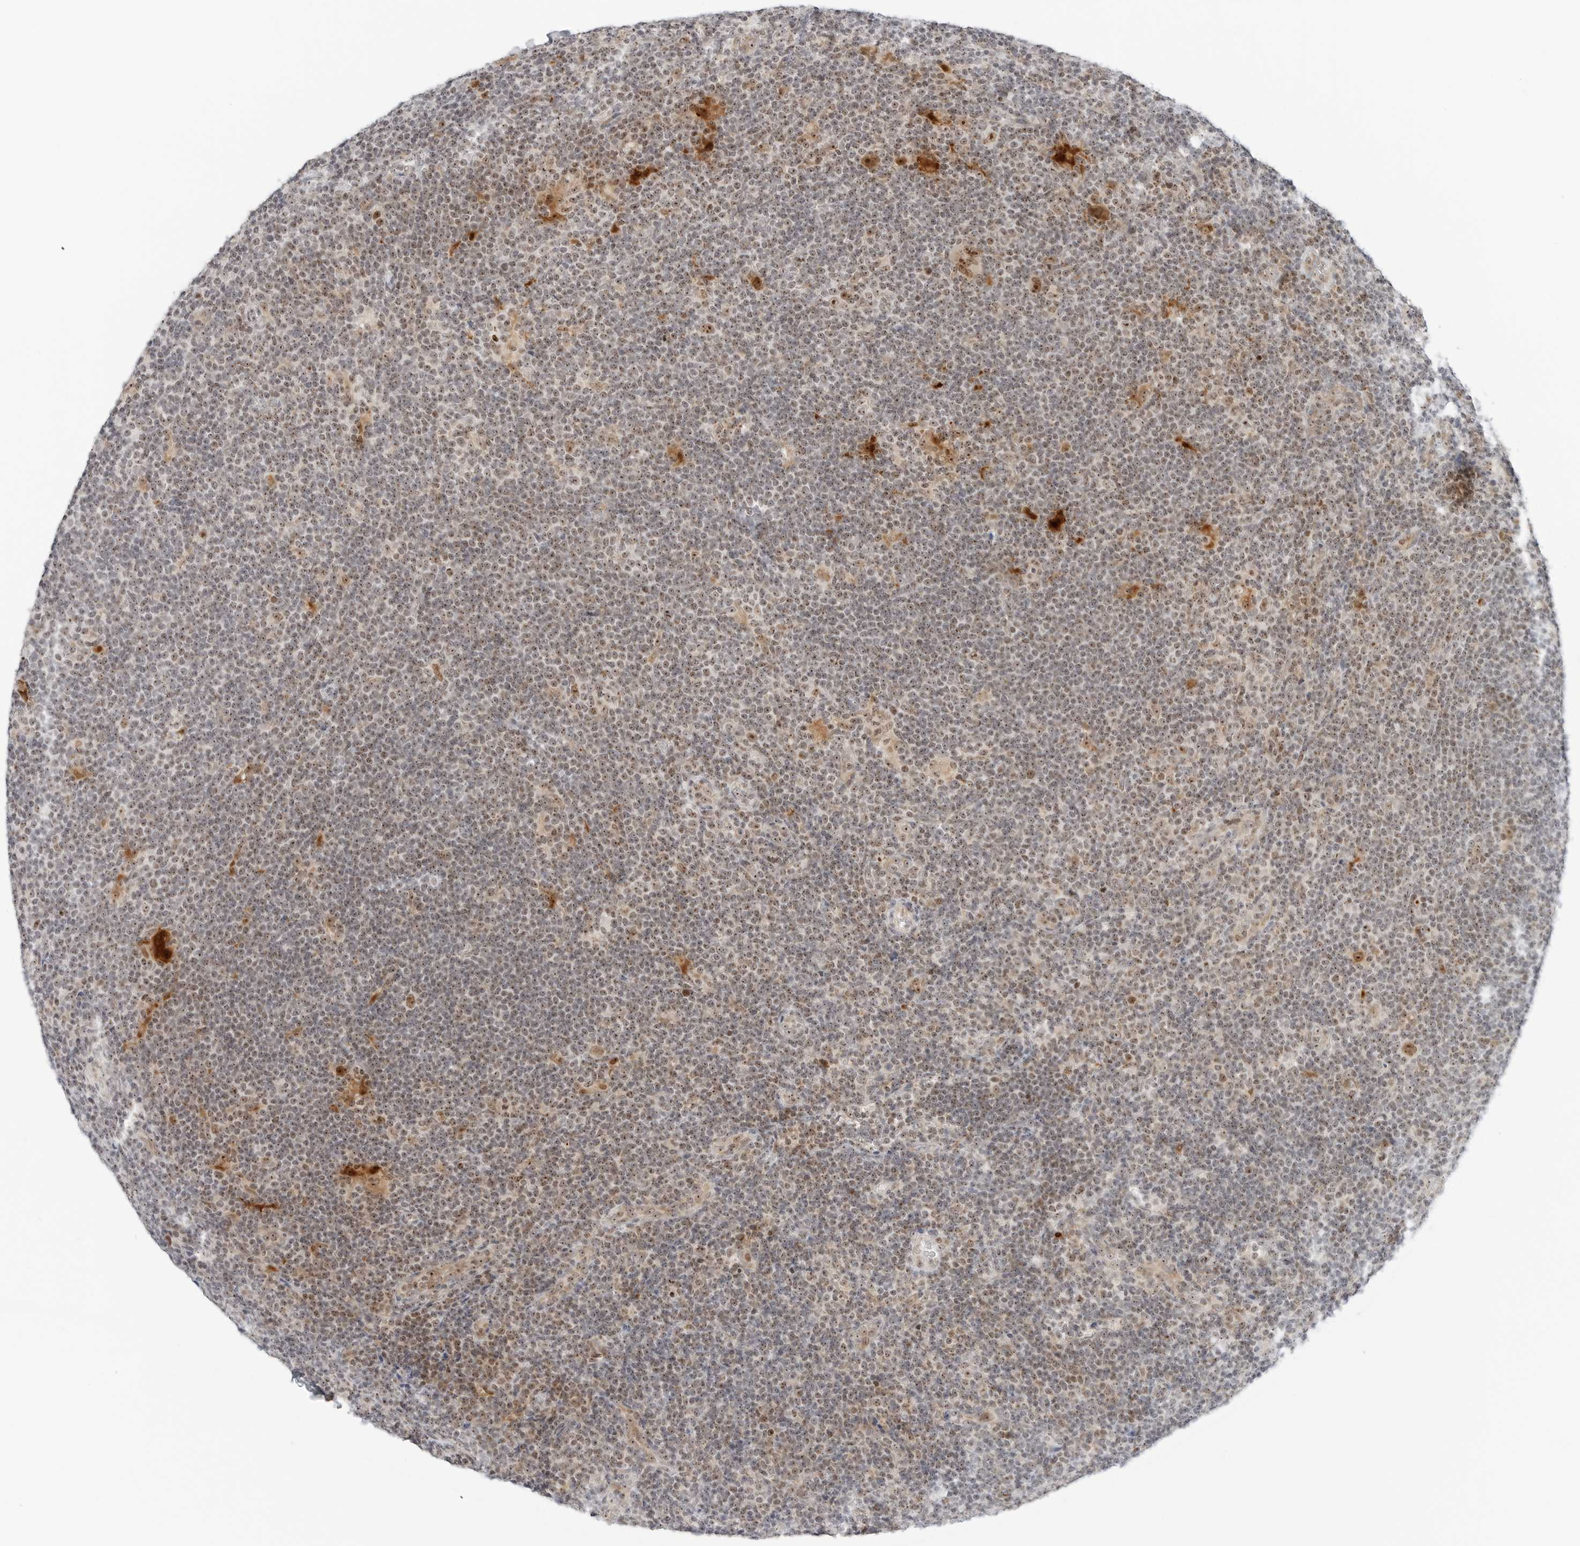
{"staining": {"intensity": "strong", "quantity": "25%-75%", "location": "cytoplasmic/membranous,nuclear"}, "tissue": "lymphoma", "cell_type": "Tumor cells", "image_type": "cancer", "snomed": [{"axis": "morphology", "description": "Hodgkin's disease, NOS"}, {"axis": "topography", "description": "Lymph node"}], "caption": "Approximately 25%-75% of tumor cells in Hodgkin's disease display strong cytoplasmic/membranous and nuclear protein expression as visualized by brown immunohistochemical staining.", "gene": "RIMKLA", "patient": {"sex": "female", "age": 57}}